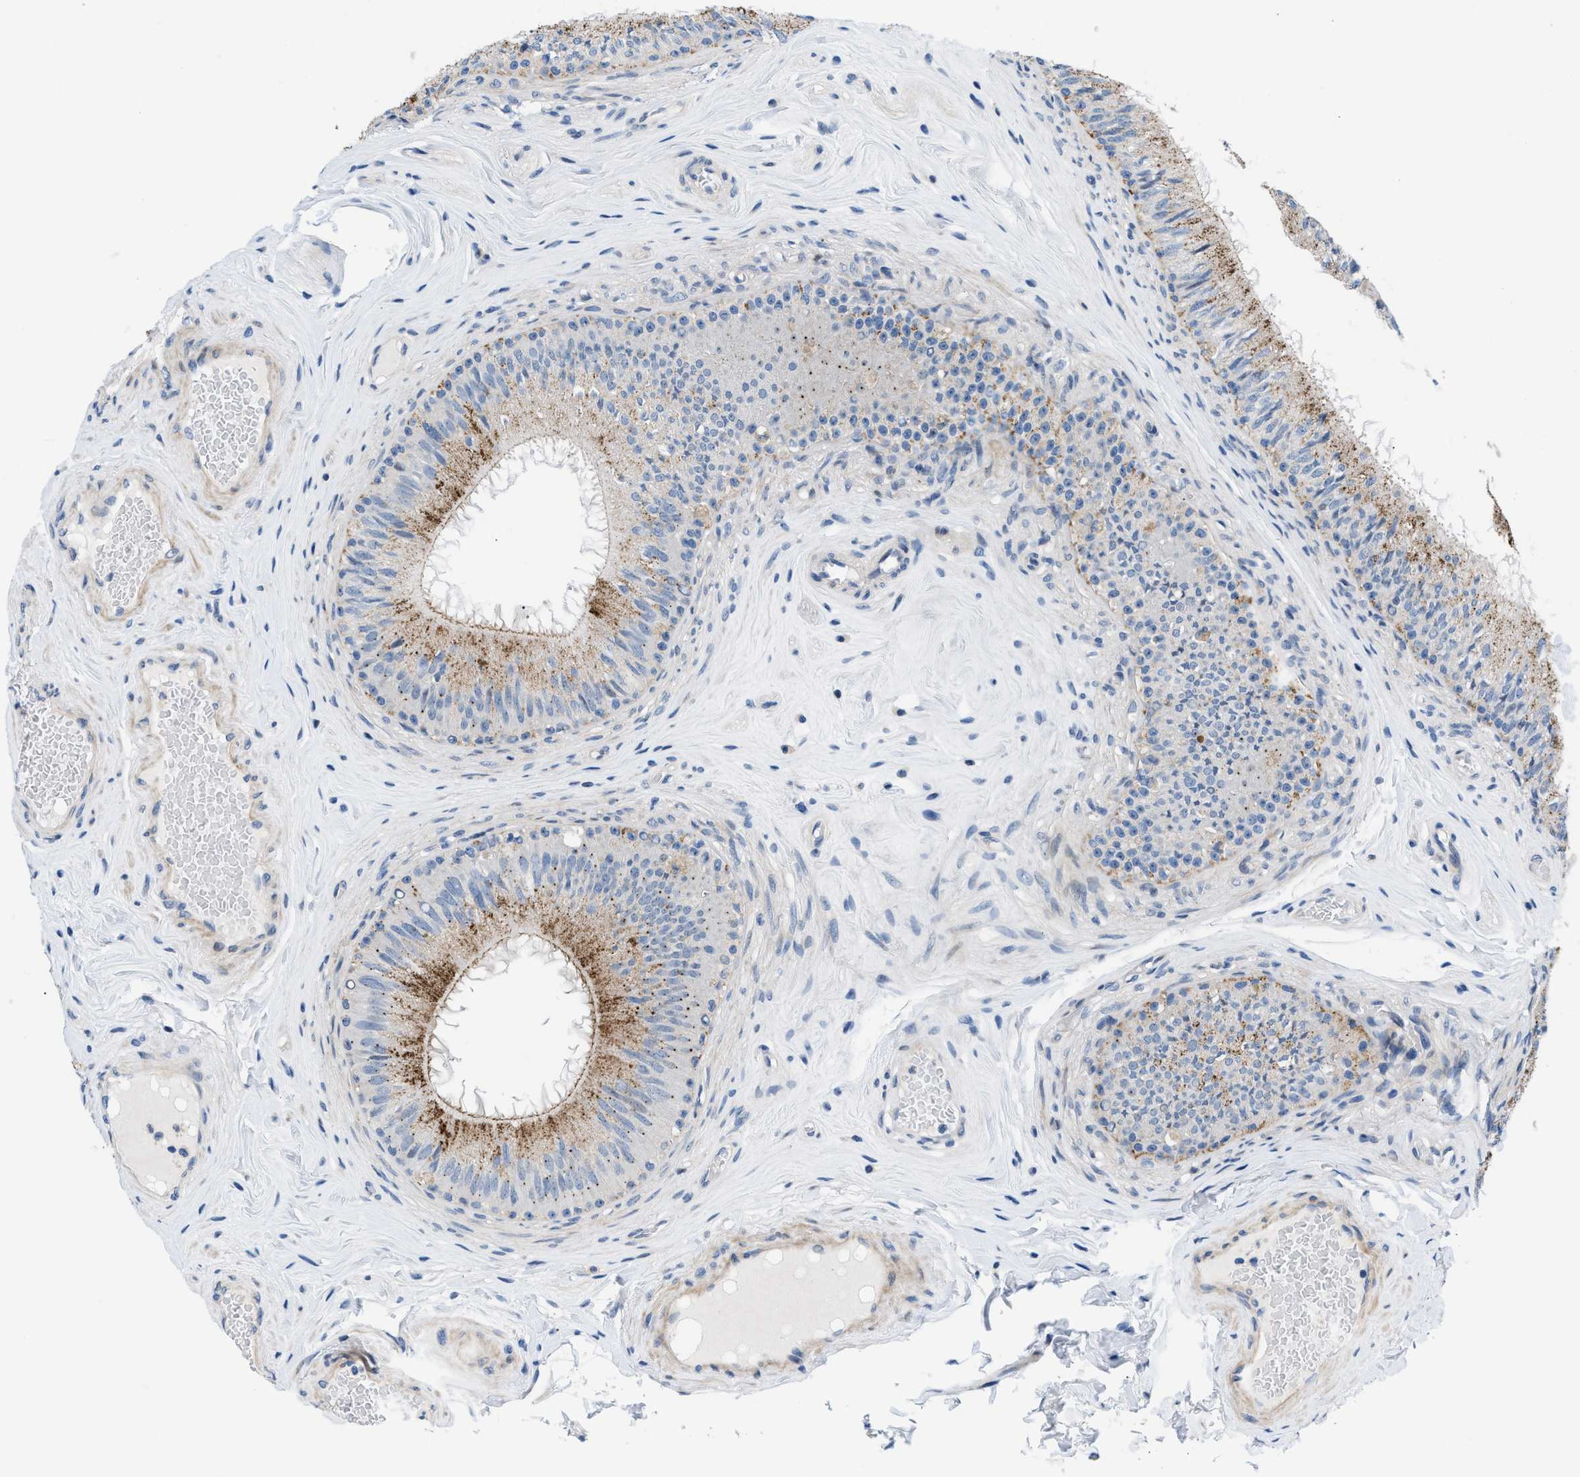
{"staining": {"intensity": "moderate", "quantity": "25%-75%", "location": "cytoplasmic/membranous"}, "tissue": "epididymis", "cell_type": "Glandular cells", "image_type": "normal", "snomed": [{"axis": "morphology", "description": "Normal tissue, NOS"}, {"axis": "topography", "description": "Testis"}, {"axis": "topography", "description": "Epididymis"}], "caption": "The micrograph shows staining of unremarkable epididymis, revealing moderate cytoplasmic/membranous protein staining (brown color) within glandular cells. The staining was performed using DAB to visualize the protein expression in brown, while the nuclei were stained in blue with hematoxylin (Magnification: 20x).", "gene": "FDCSP", "patient": {"sex": "male", "age": 36}}